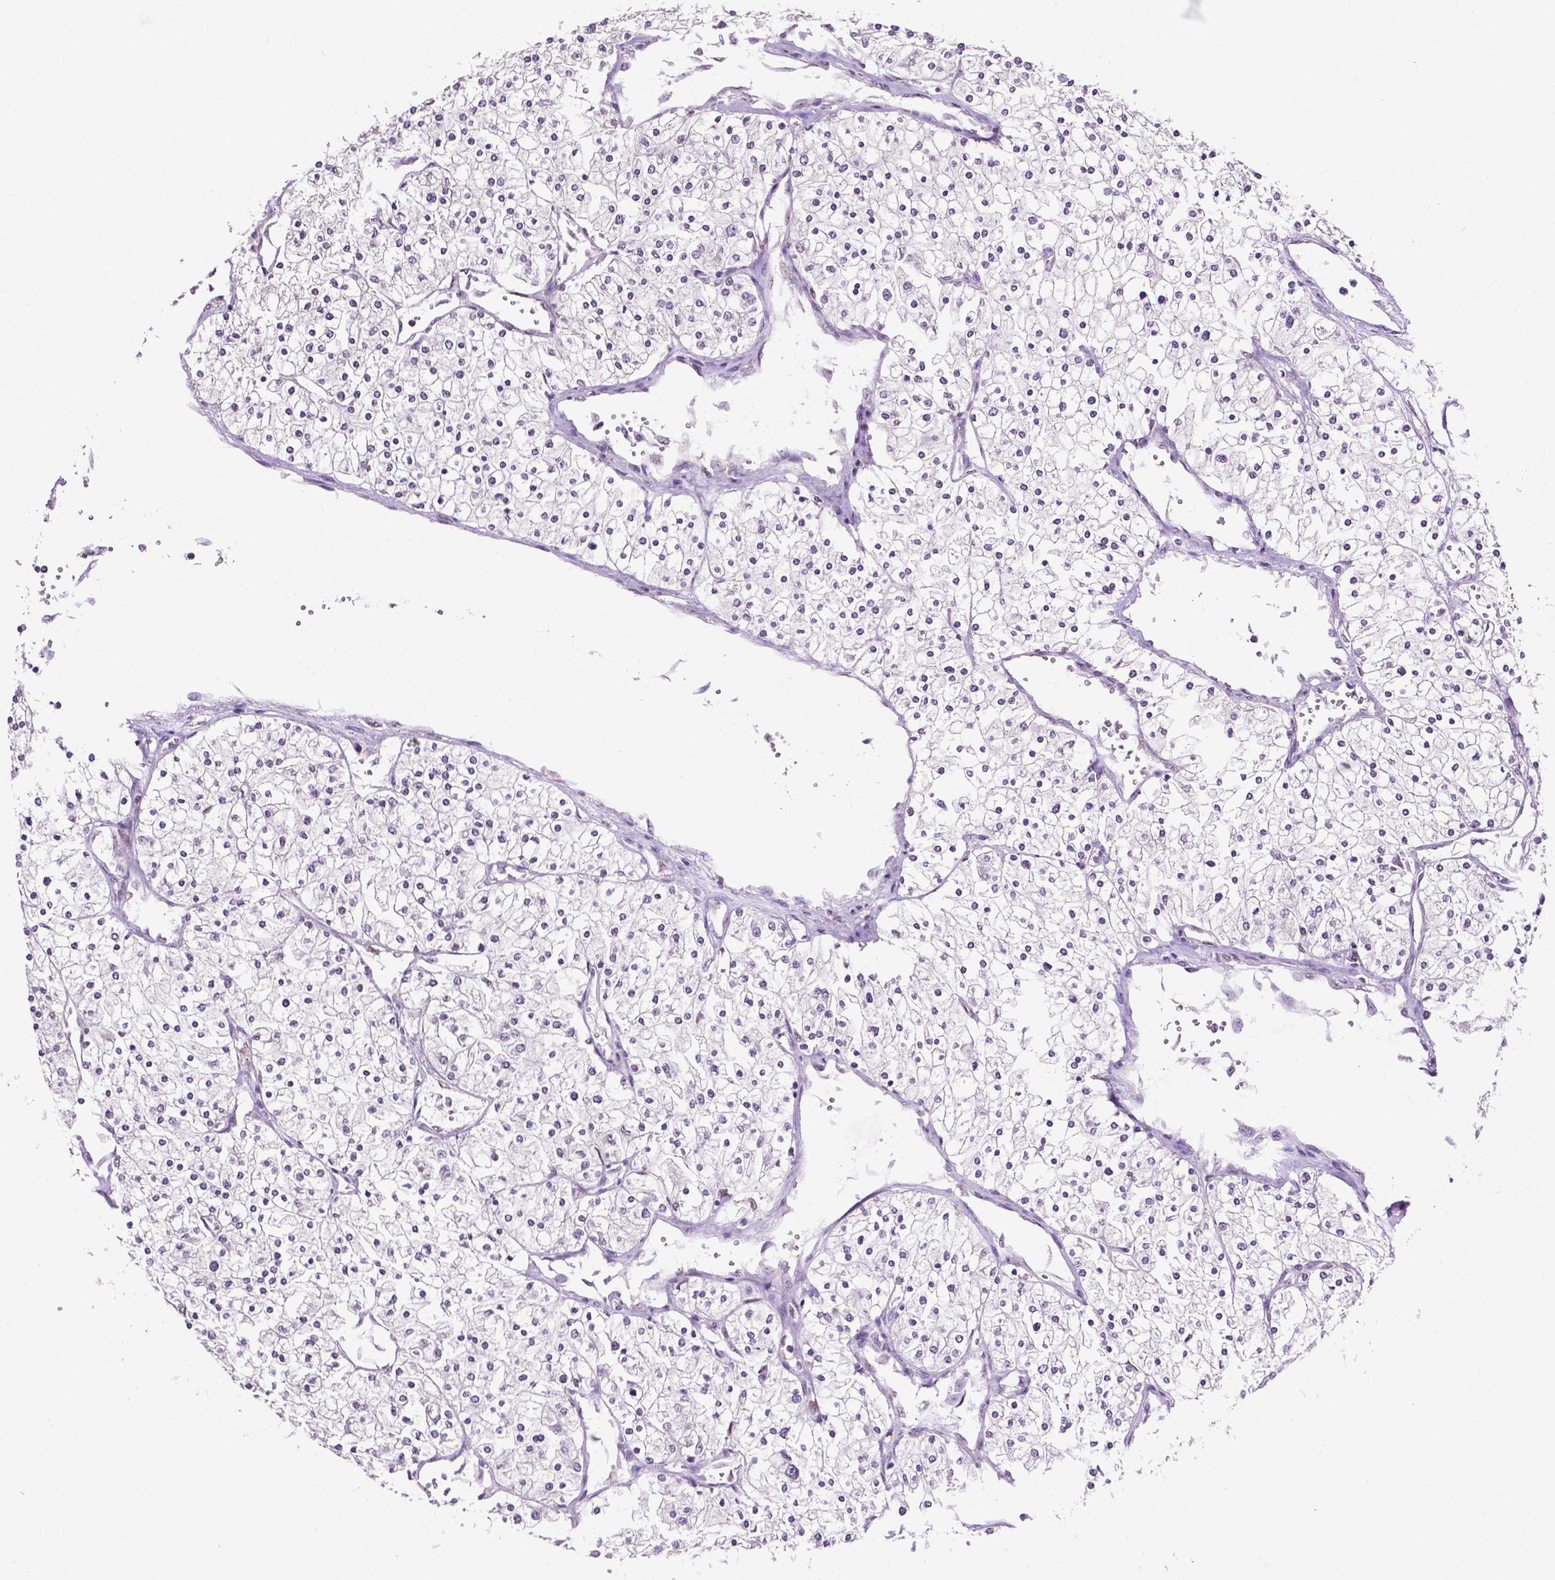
{"staining": {"intensity": "negative", "quantity": "none", "location": "none"}, "tissue": "renal cancer", "cell_type": "Tumor cells", "image_type": "cancer", "snomed": [{"axis": "morphology", "description": "Adenocarcinoma, NOS"}, {"axis": "topography", "description": "Kidney"}], "caption": "Tumor cells show no significant protein expression in adenocarcinoma (renal).", "gene": "PTPN6", "patient": {"sex": "male", "age": 80}}